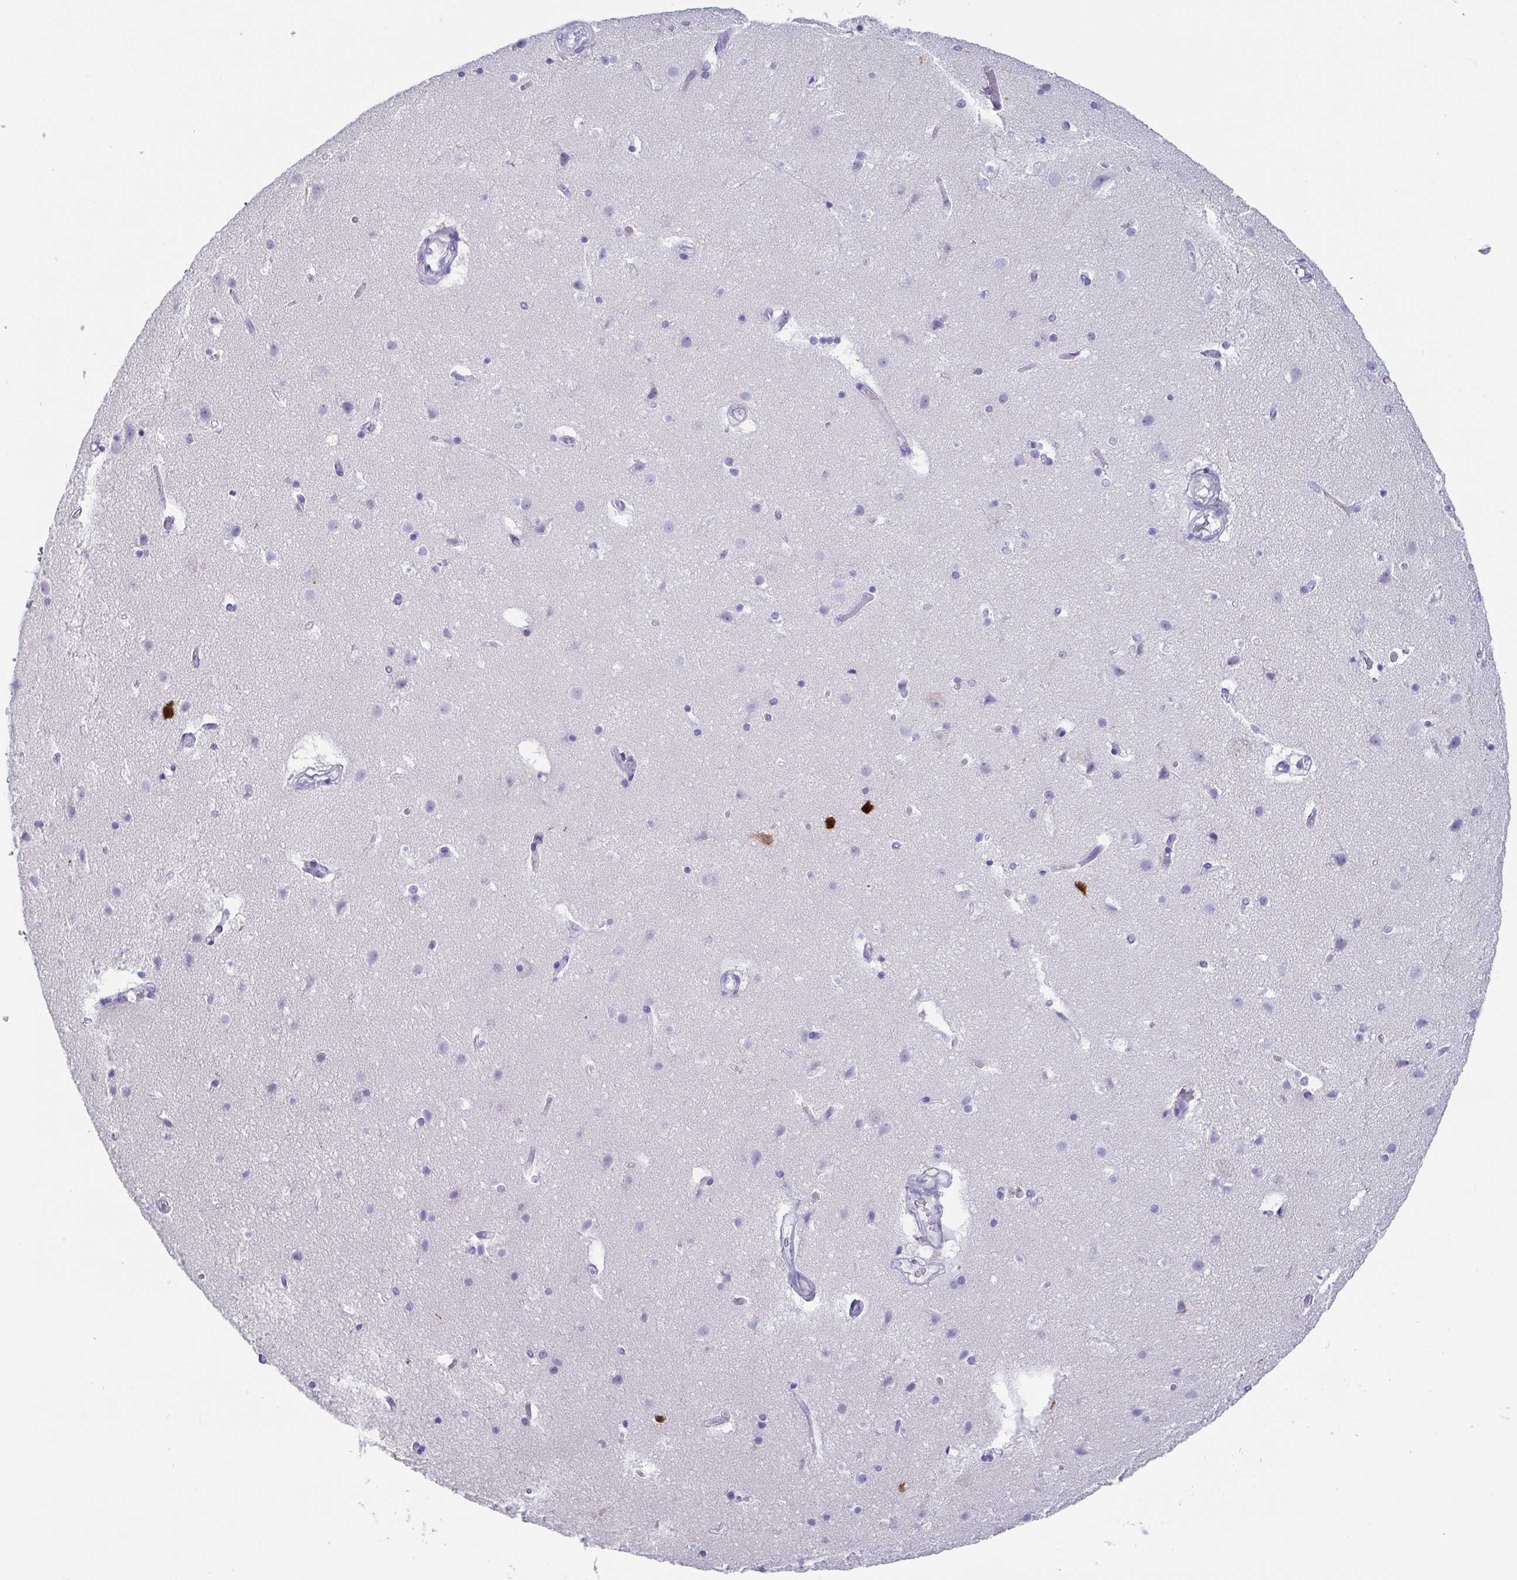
{"staining": {"intensity": "negative", "quantity": "none", "location": "none"}, "tissue": "cerebral cortex", "cell_type": "Endothelial cells", "image_type": "normal", "snomed": [{"axis": "morphology", "description": "Normal tissue, NOS"}, {"axis": "topography", "description": "Cerebral cortex"}], "caption": "DAB immunohistochemical staining of benign cerebral cortex exhibits no significant expression in endothelial cells.", "gene": "SCGN", "patient": {"sex": "female", "age": 52}}